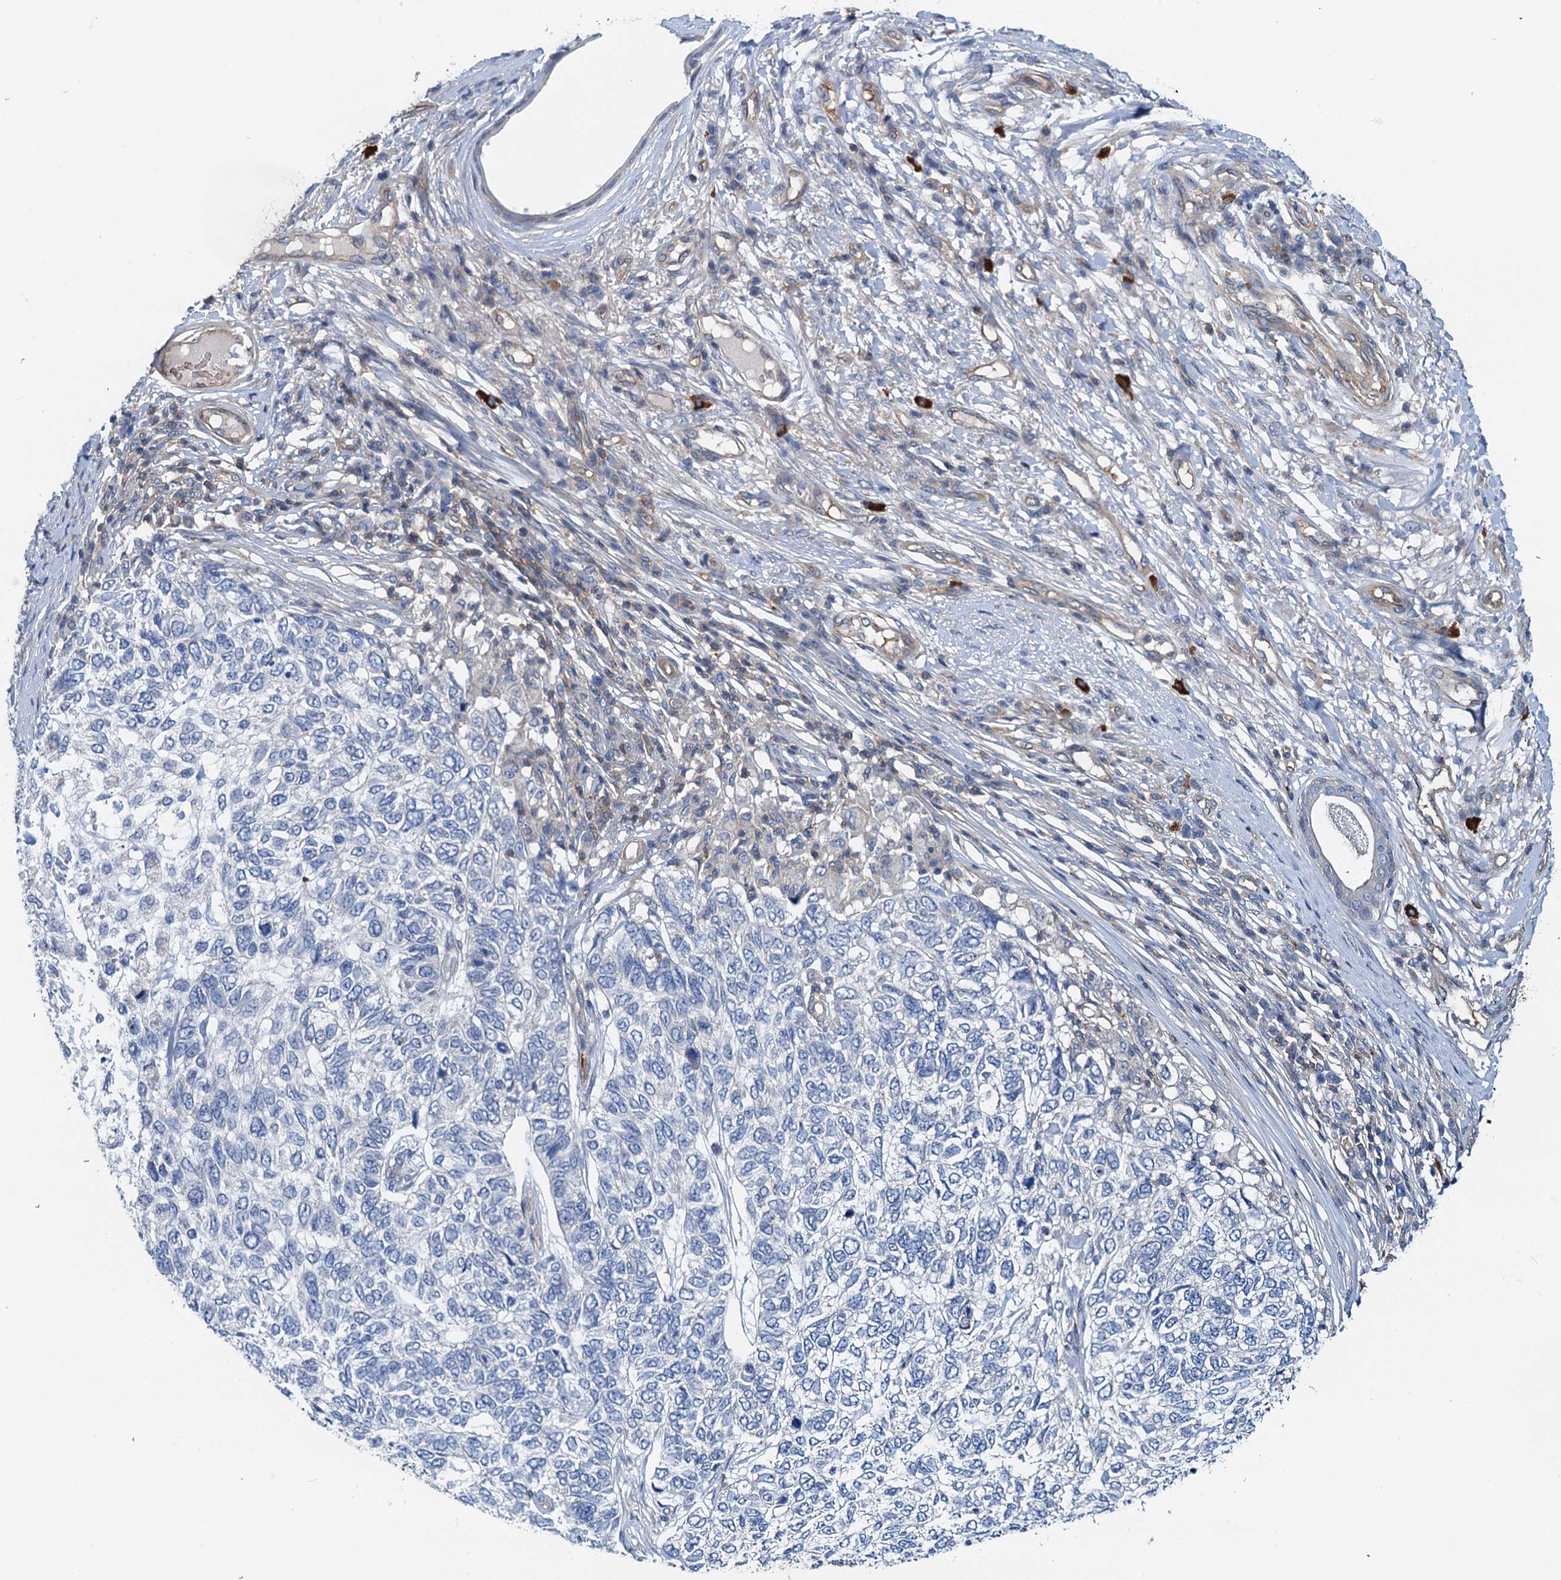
{"staining": {"intensity": "negative", "quantity": "none", "location": "none"}, "tissue": "skin cancer", "cell_type": "Tumor cells", "image_type": "cancer", "snomed": [{"axis": "morphology", "description": "Basal cell carcinoma"}, {"axis": "topography", "description": "Skin"}], "caption": "Tumor cells show no significant protein staining in basal cell carcinoma (skin).", "gene": "ROGDI", "patient": {"sex": "female", "age": 65}}